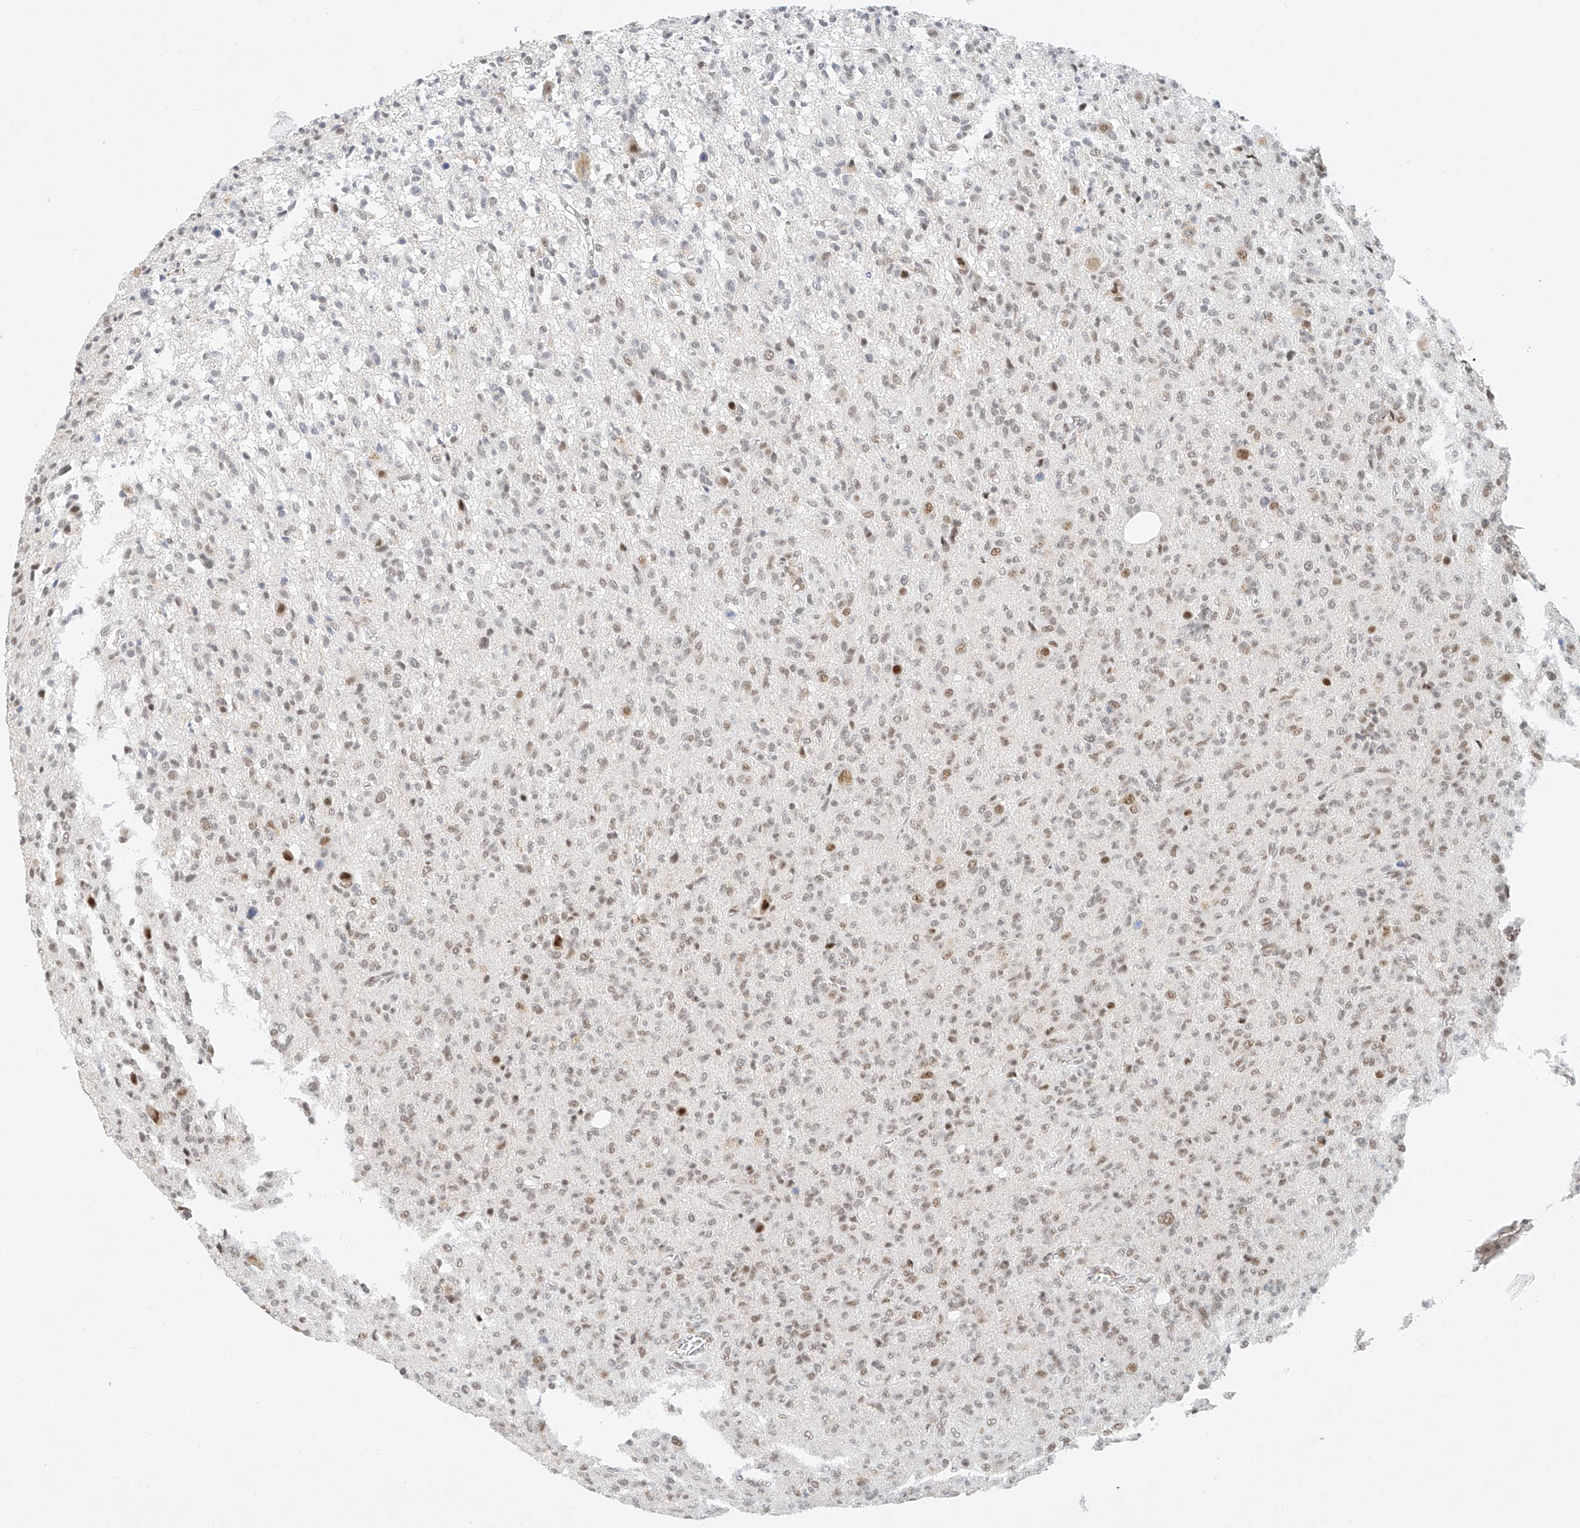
{"staining": {"intensity": "weak", "quantity": "25%-75%", "location": "nuclear"}, "tissue": "glioma", "cell_type": "Tumor cells", "image_type": "cancer", "snomed": [{"axis": "morphology", "description": "Glioma, malignant, High grade"}, {"axis": "topography", "description": "Brain"}], "caption": "The histopathology image demonstrates staining of high-grade glioma (malignant), revealing weak nuclear protein positivity (brown color) within tumor cells. The staining is performed using DAB brown chromogen to label protein expression. The nuclei are counter-stained blue using hematoxylin.", "gene": "CXorf58", "patient": {"sex": "female", "age": 57}}